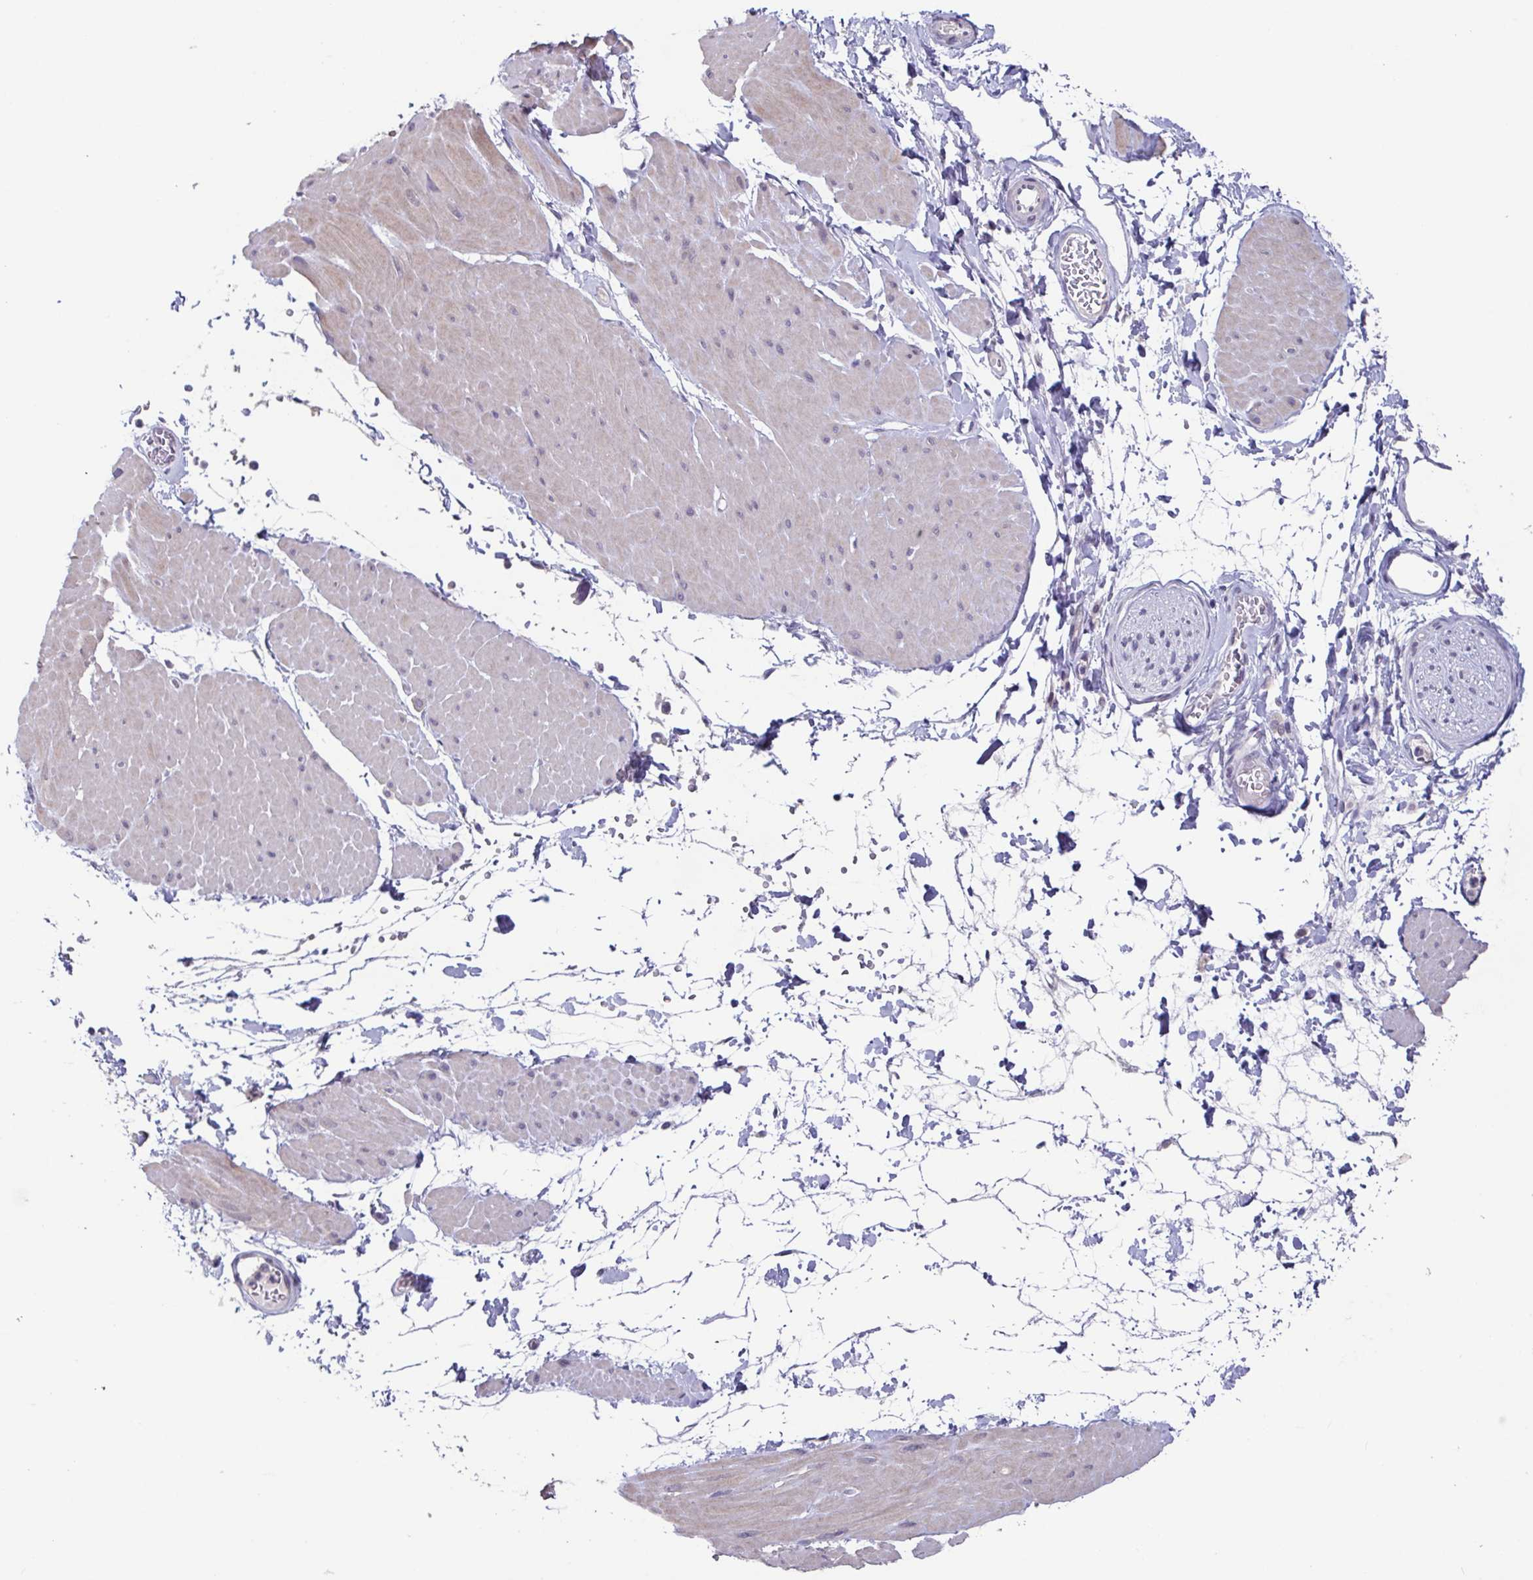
{"staining": {"intensity": "negative", "quantity": "none", "location": "none"}, "tissue": "adipose tissue", "cell_type": "Adipocytes", "image_type": "normal", "snomed": [{"axis": "morphology", "description": "Normal tissue, NOS"}, {"axis": "topography", "description": "Smooth muscle"}, {"axis": "topography", "description": "Peripheral nerve tissue"}], "caption": "A micrograph of adipose tissue stained for a protein displays no brown staining in adipocytes.", "gene": "GHRL", "patient": {"sex": "male", "age": 58}}